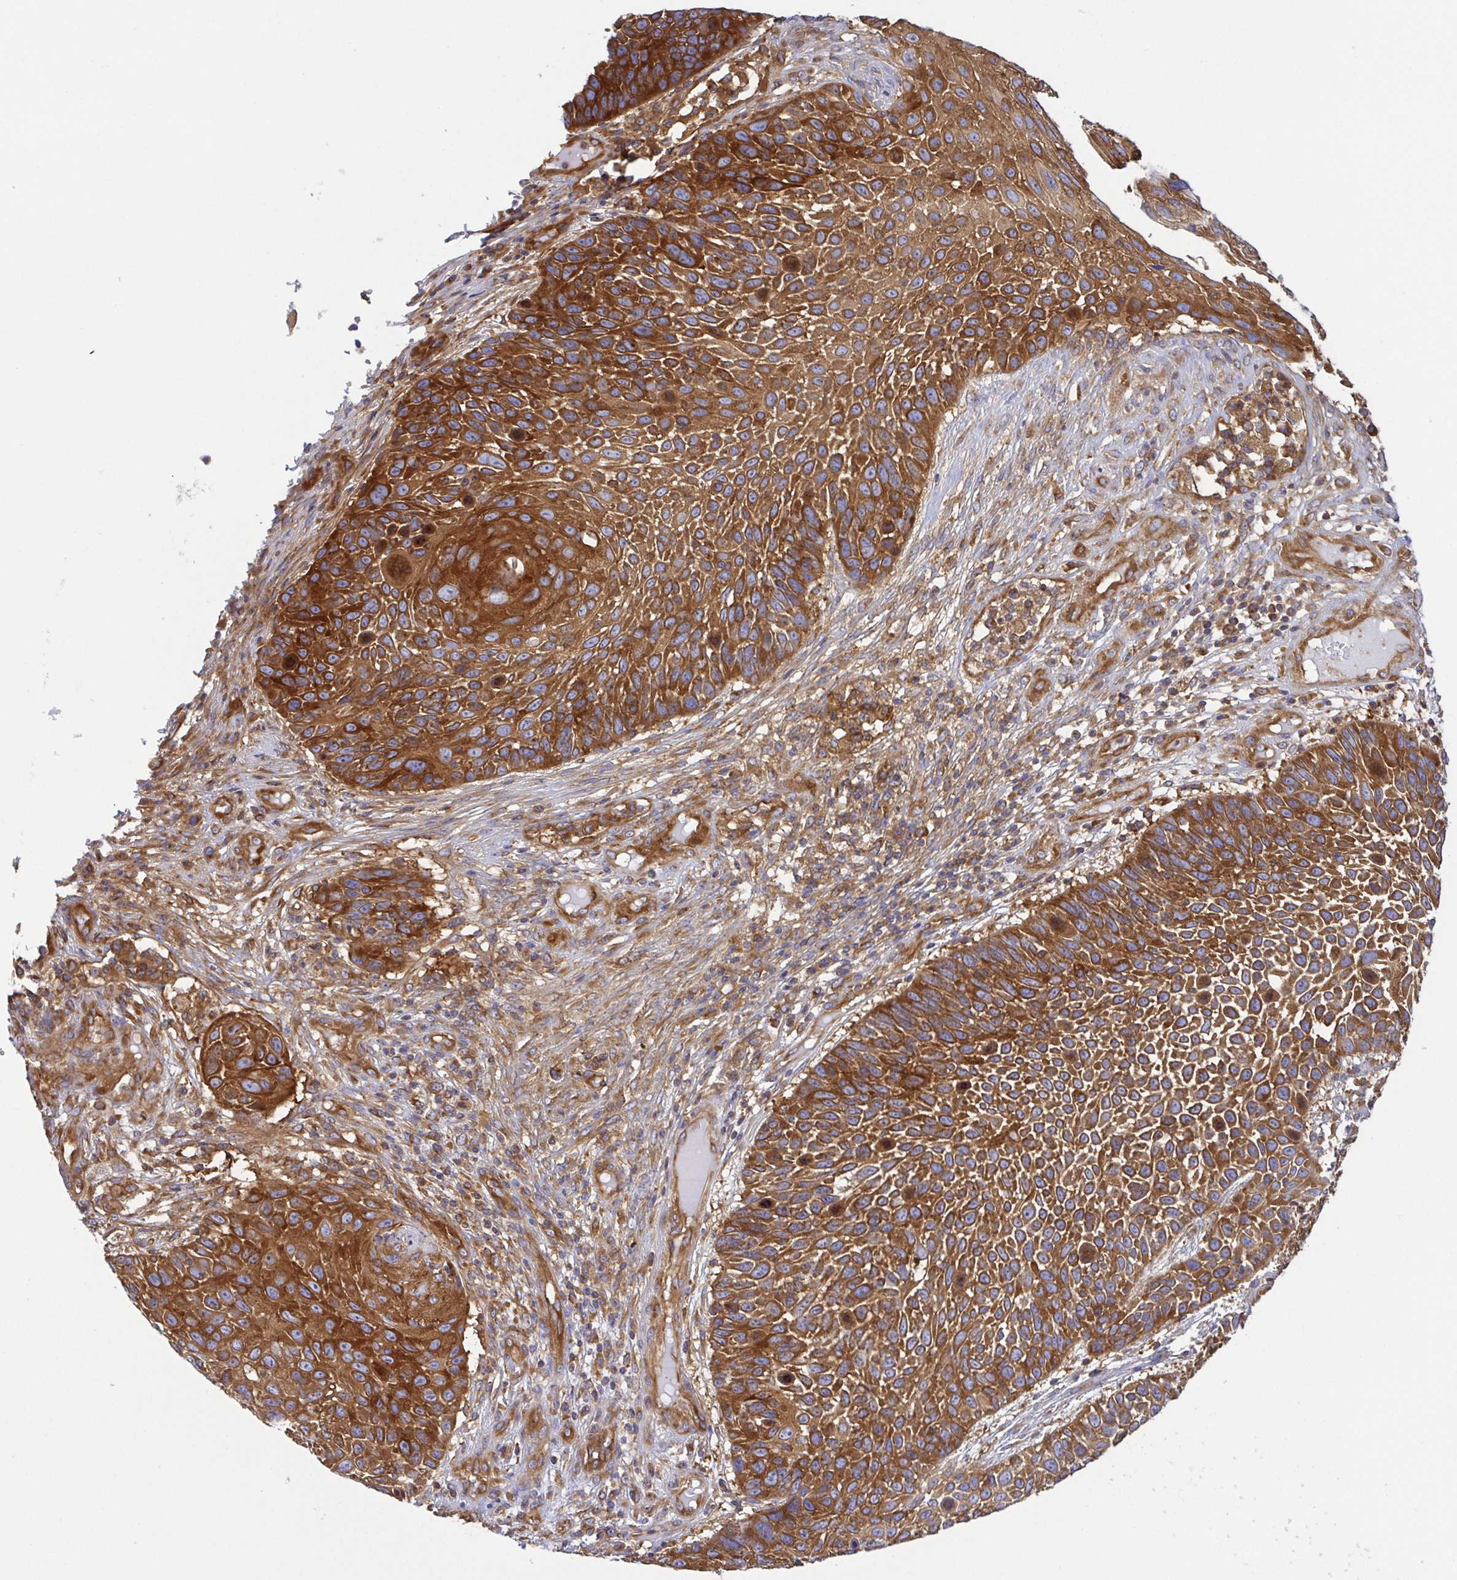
{"staining": {"intensity": "strong", "quantity": ">75%", "location": "cytoplasmic/membranous"}, "tissue": "skin cancer", "cell_type": "Tumor cells", "image_type": "cancer", "snomed": [{"axis": "morphology", "description": "Squamous cell carcinoma, NOS"}, {"axis": "topography", "description": "Skin"}], "caption": "The histopathology image shows immunohistochemical staining of skin squamous cell carcinoma. There is strong cytoplasmic/membranous expression is present in about >75% of tumor cells.", "gene": "KIF5B", "patient": {"sex": "male", "age": 92}}